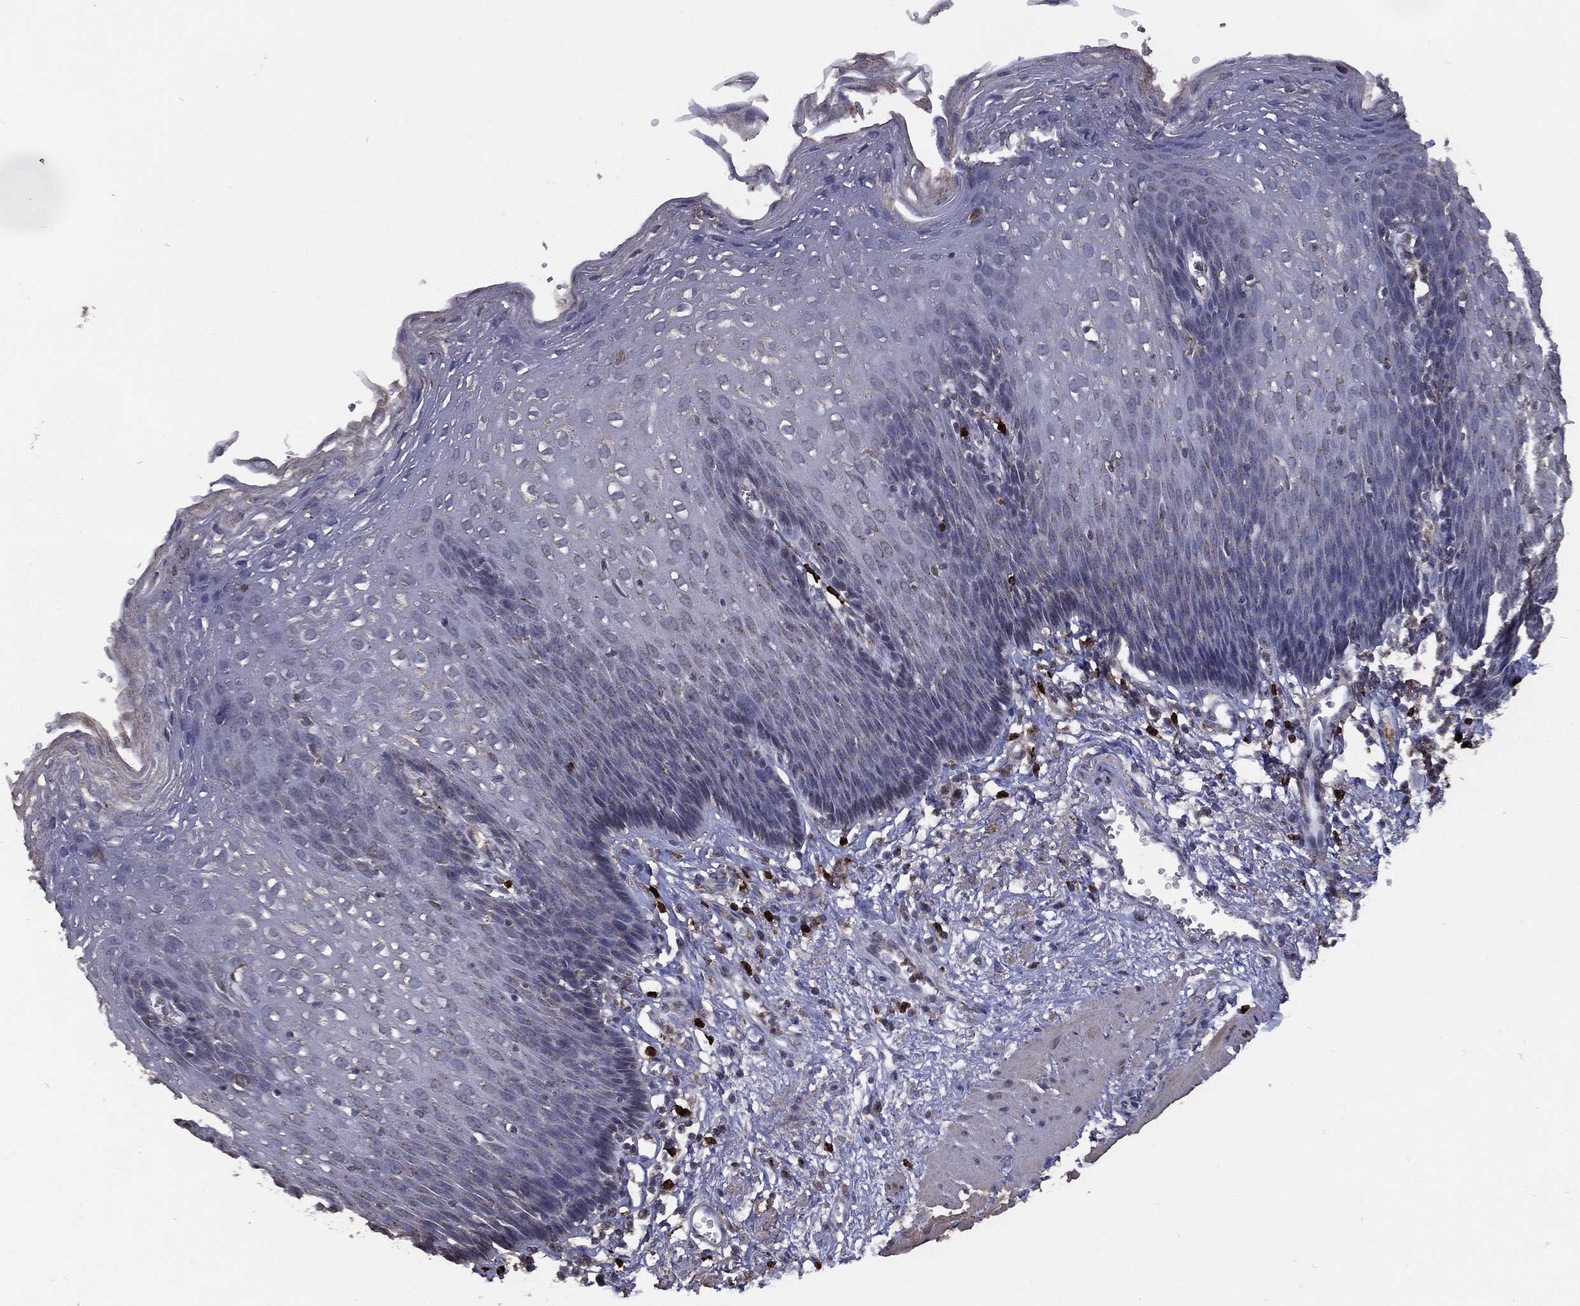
{"staining": {"intensity": "weak", "quantity": "<25%", "location": "cytoplasmic/membranous"}, "tissue": "esophagus", "cell_type": "Squamous epithelial cells", "image_type": "normal", "snomed": [{"axis": "morphology", "description": "Normal tissue, NOS"}, {"axis": "topography", "description": "Esophagus"}], "caption": "This is an immunohistochemistry micrograph of benign human esophagus. There is no positivity in squamous epithelial cells.", "gene": "GPR183", "patient": {"sex": "male", "age": 57}}